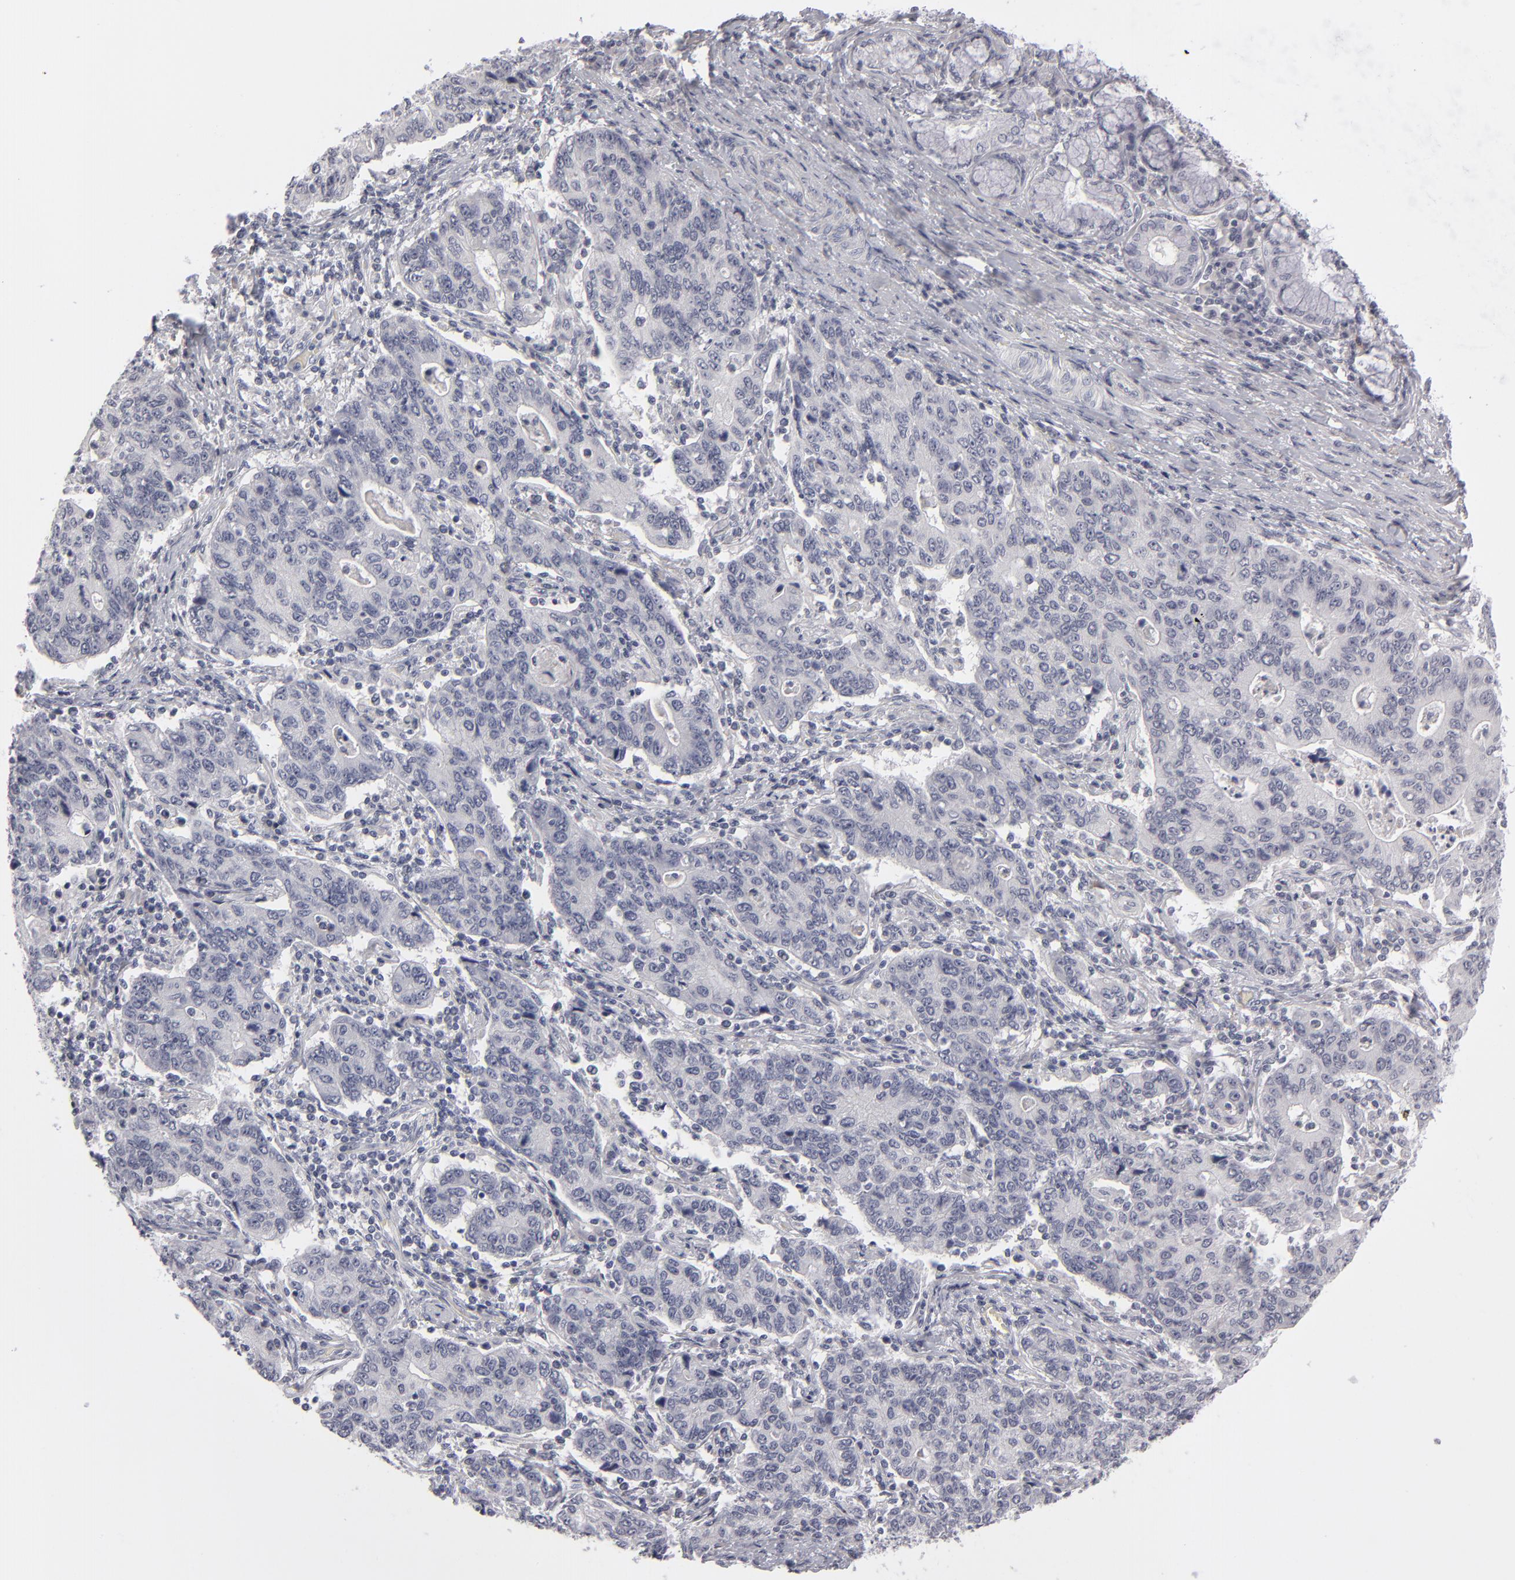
{"staining": {"intensity": "negative", "quantity": "none", "location": "none"}, "tissue": "stomach cancer", "cell_type": "Tumor cells", "image_type": "cancer", "snomed": [{"axis": "morphology", "description": "Adenocarcinoma, NOS"}, {"axis": "topography", "description": "Esophagus"}, {"axis": "topography", "description": "Stomach"}], "caption": "High magnification brightfield microscopy of stomach adenocarcinoma stained with DAB (3,3'-diaminobenzidine) (brown) and counterstained with hematoxylin (blue): tumor cells show no significant expression. (Stains: DAB IHC with hematoxylin counter stain, Microscopy: brightfield microscopy at high magnification).", "gene": "KIAA1210", "patient": {"sex": "male", "age": 74}}